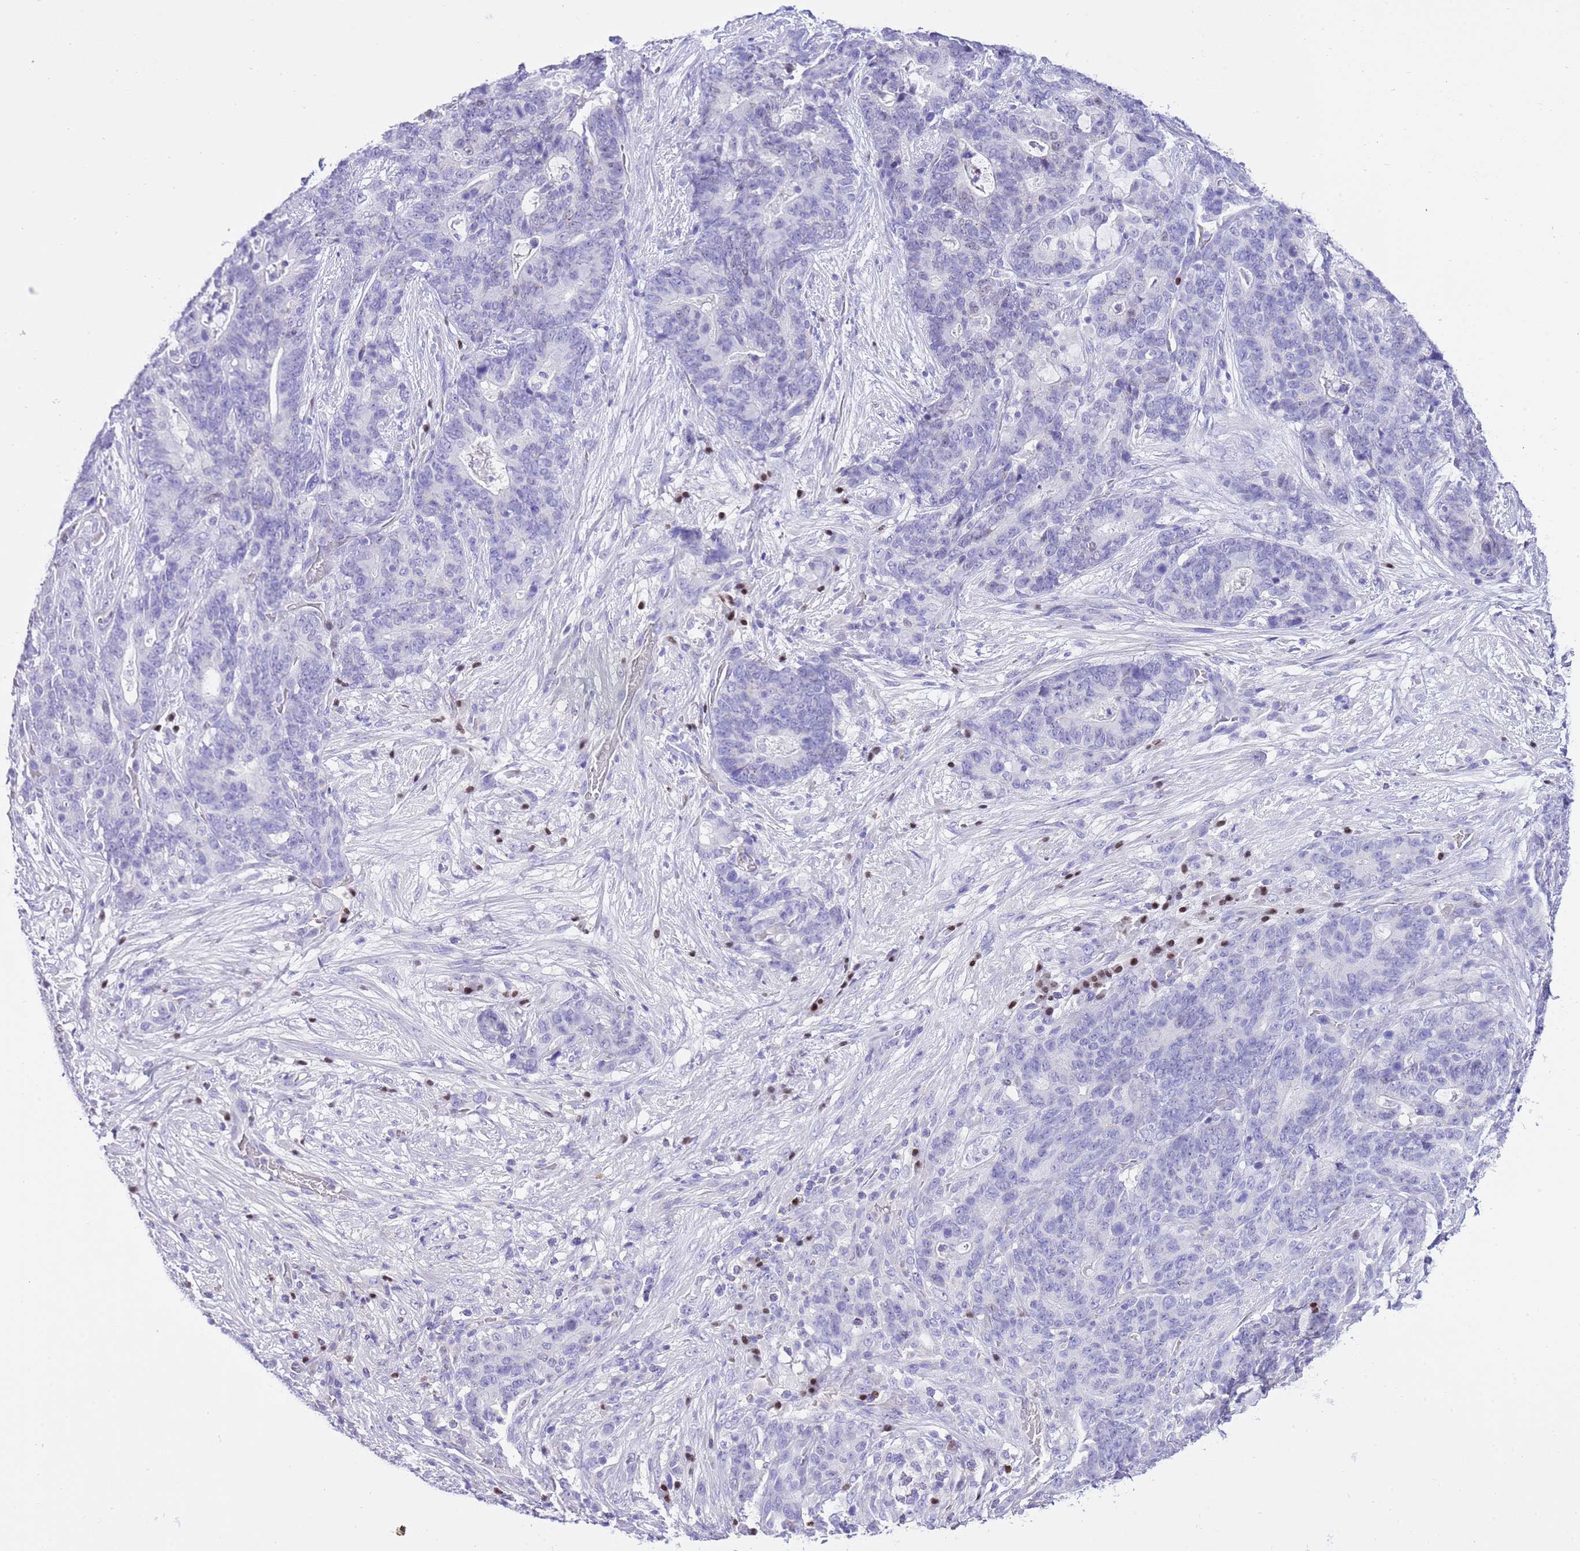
{"staining": {"intensity": "negative", "quantity": "none", "location": "none"}, "tissue": "stomach cancer", "cell_type": "Tumor cells", "image_type": "cancer", "snomed": [{"axis": "morphology", "description": "Normal tissue, NOS"}, {"axis": "morphology", "description": "Adenocarcinoma, NOS"}, {"axis": "topography", "description": "Stomach"}], "caption": "This is an immunohistochemistry photomicrograph of human stomach cancer (adenocarcinoma). There is no positivity in tumor cells.", "gene": "BHLHA15", "patient": {"sex": "female", "age": 64}}